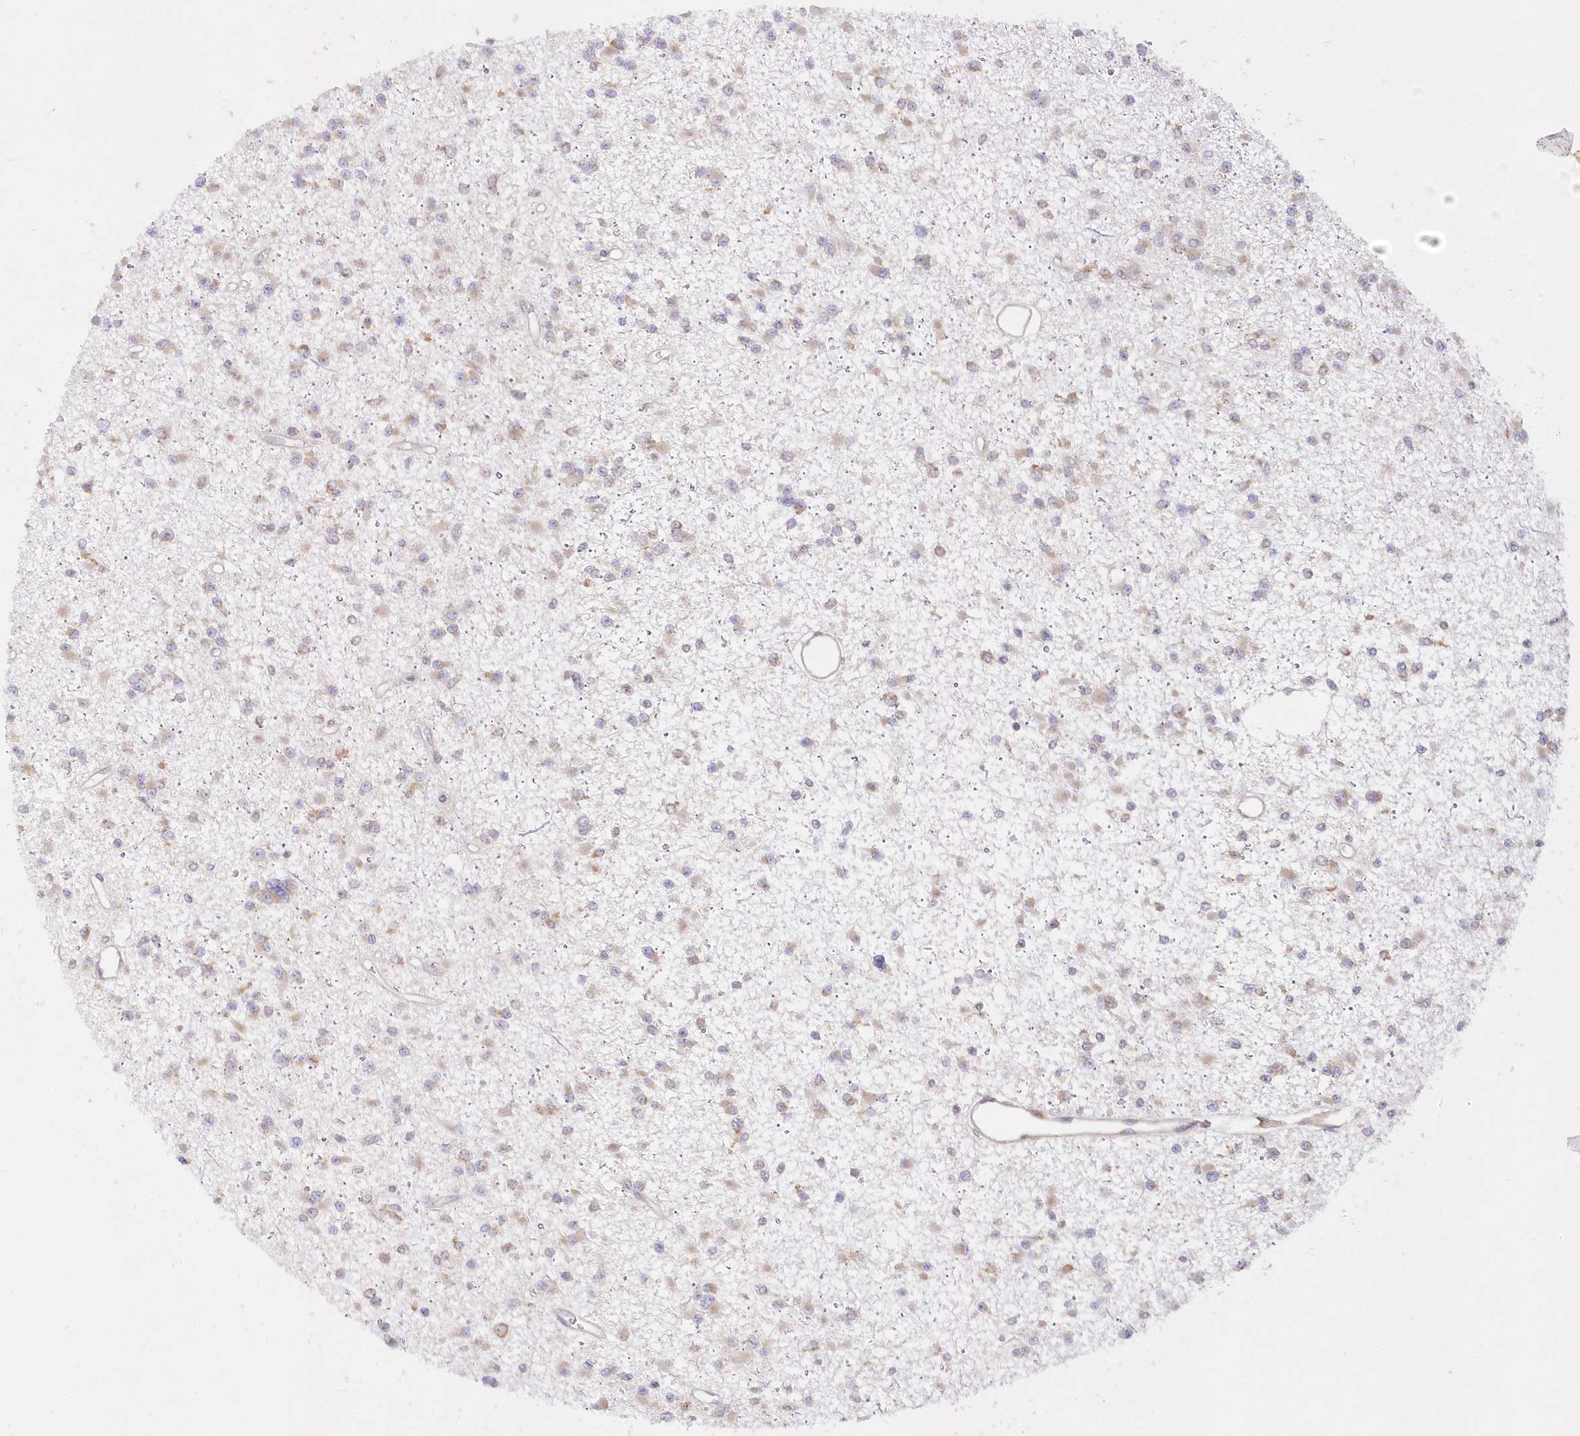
{"staining": {"intensity": "weak", "quantity": "<25%", "location": "cytoplasmic/membranous"}, "tissue": "glioma", "cell_type": "Tumor cells", "image_type": "cancer", "snomed": [{"axis": "morphology", "description": "Glioma, malignant, Low grade"}, {"axis": "topography", "description": "Brain"}], "caption": "This is a histopathology image of immunohistochemistry staining of malignant glioma (low-grade), which shows no staining in tumor cells. (Brightfield microscopy of DAB IHC at high magnification).", "gene": "RNPEP", "patient": {"sex": "female", "age": 22}}